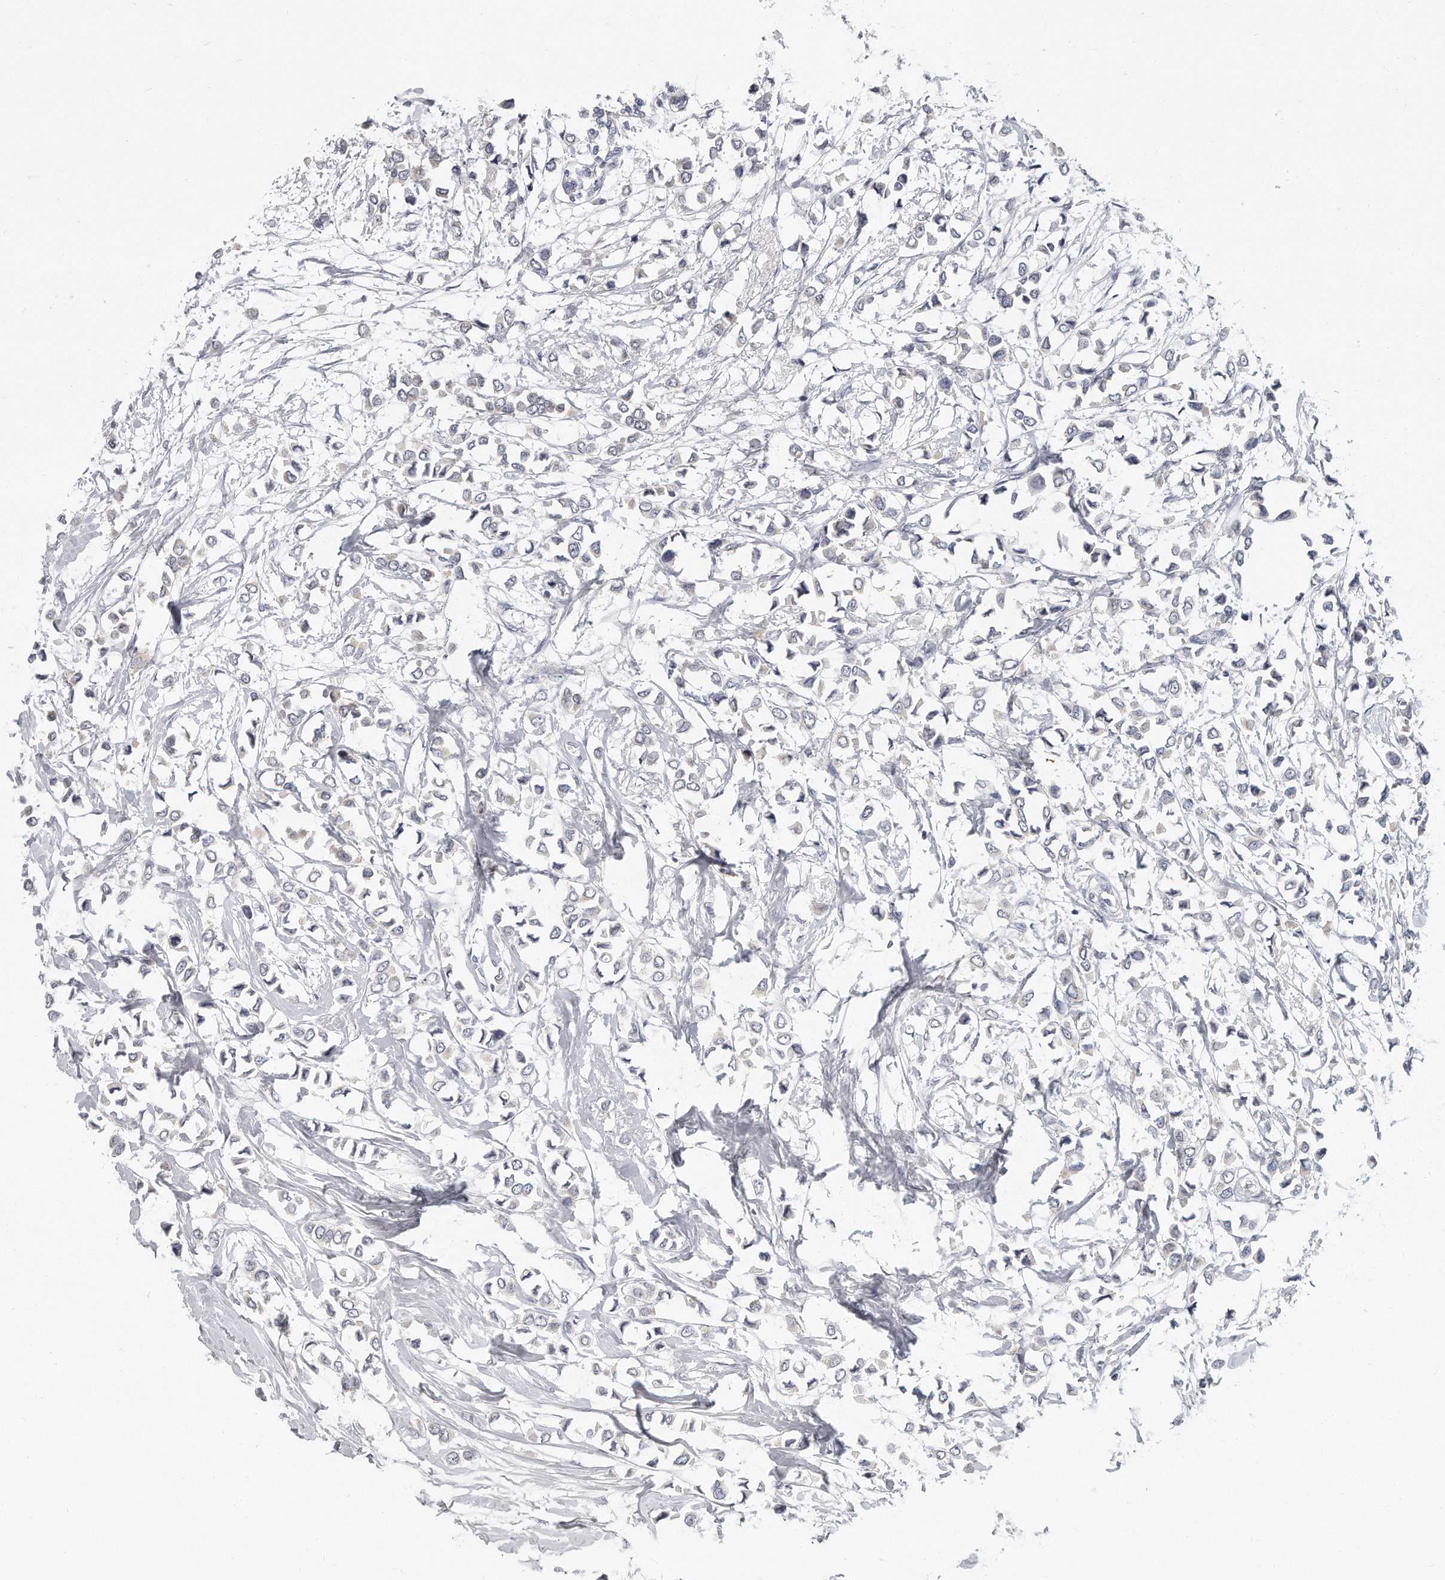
{"staining": {"intensity": "negative", "quantity": "none", "location": "none"}, "tissue": "breast cancer", "cell_type": "Tumor cells", "image_type": "cancer", "snomed": [{"axis": "morphology", "description": "Lobular carcinoma"}, {"axis": "topography", "description": "Breast"}], "caption": "The histopathology image exhibits no significant staining in tumor cells of breast cancer (lobular carcinoma).", "gene": "PLEKHA6", "patient": {"sex": "female", "age": 51}}